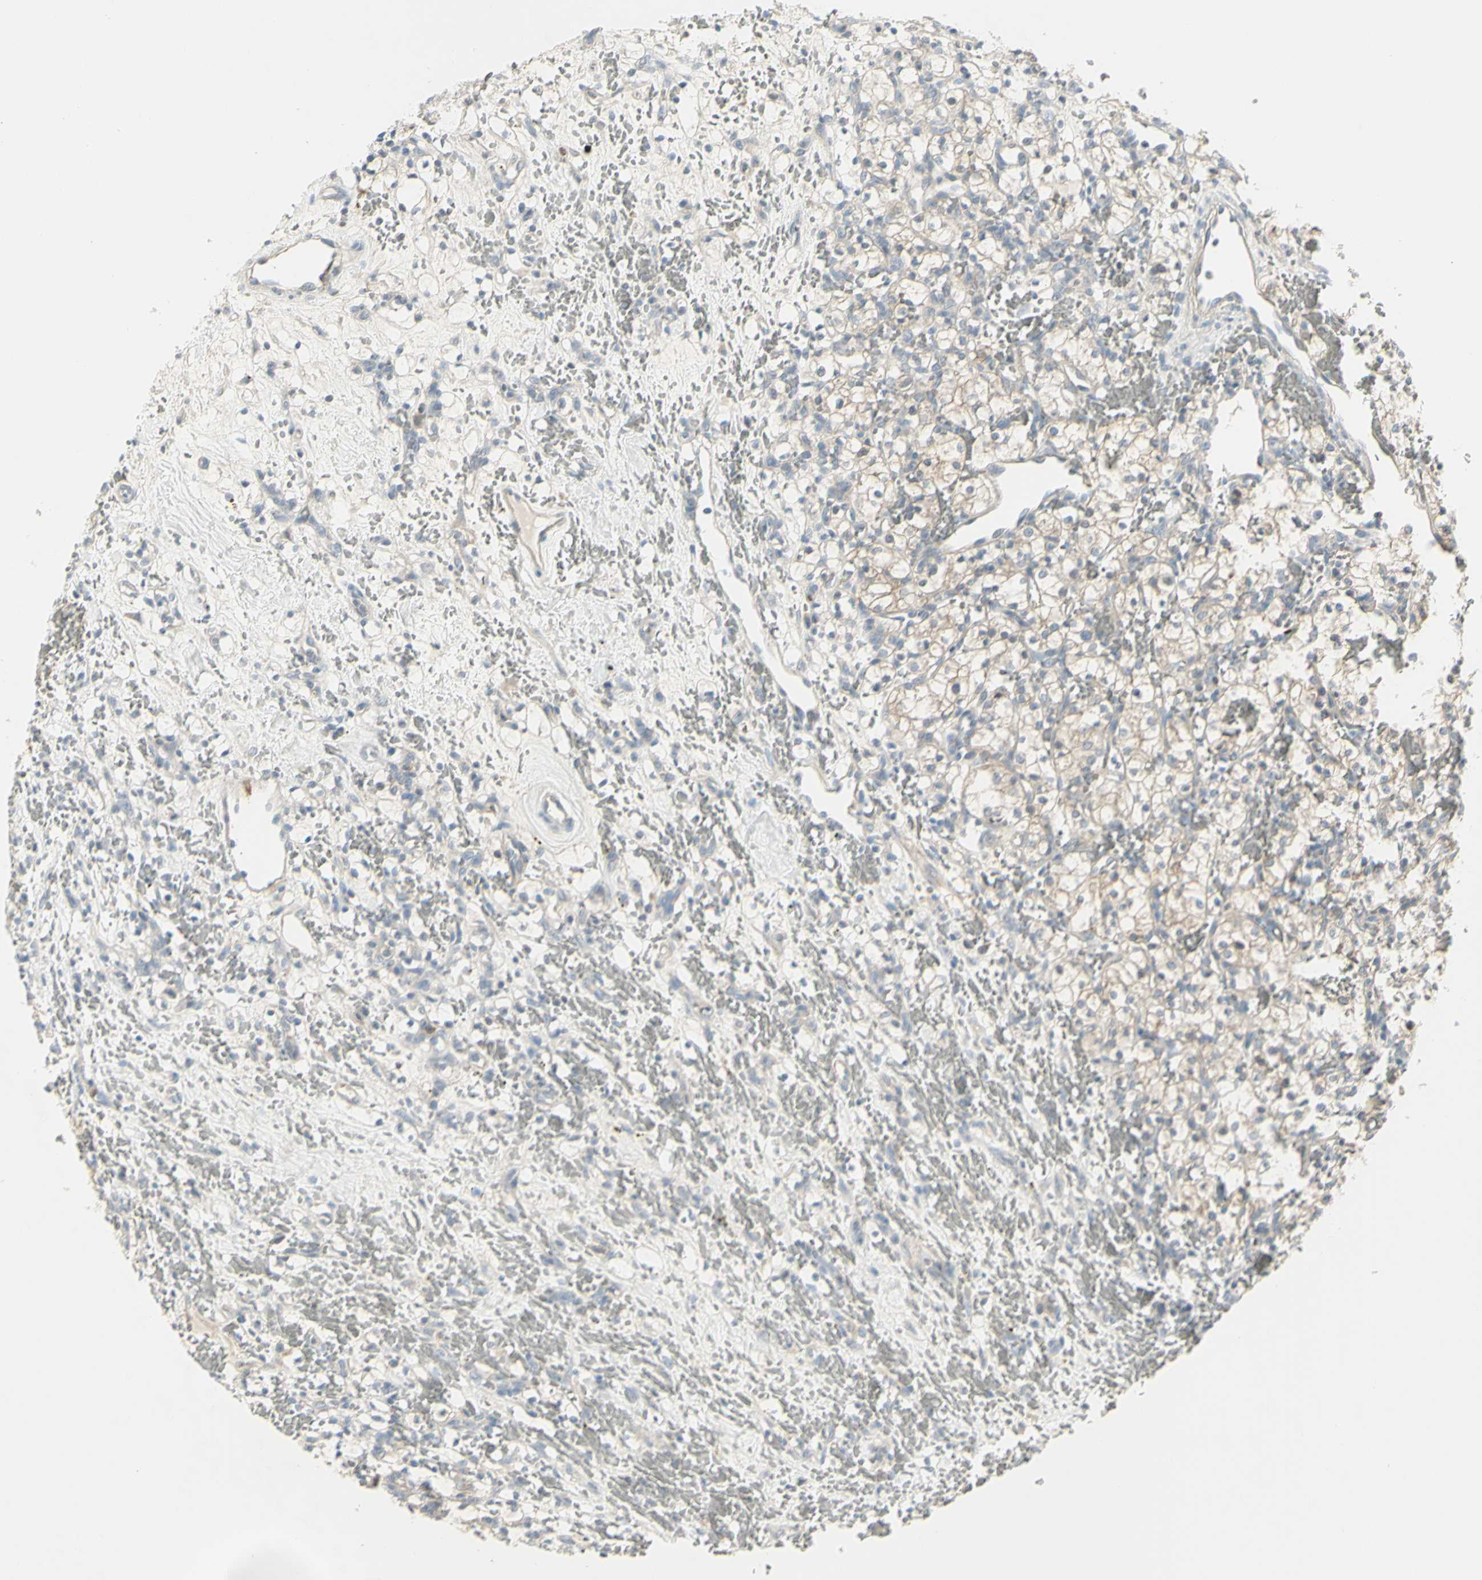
{"staining": {"intensity": "negative", "quantity": "none", "location": "none"}, "tissue": "renal cancer", "cell_type": "Tumor cells", "image_type": "cancer", "snomed": [{"axis": "morphology", "description": "Adenocarcinoma, NOS"}, {"axis": "topography", "description": "Kidney"}], "caption": "IHC micrograph of neoplastic tissue: human renal cancer (adenocarcinoma) stained with DAB reveals no significant protein staining in tumor cells.", "gene": "CCNB2", "patient": {"sex": "female", "age": 60}}